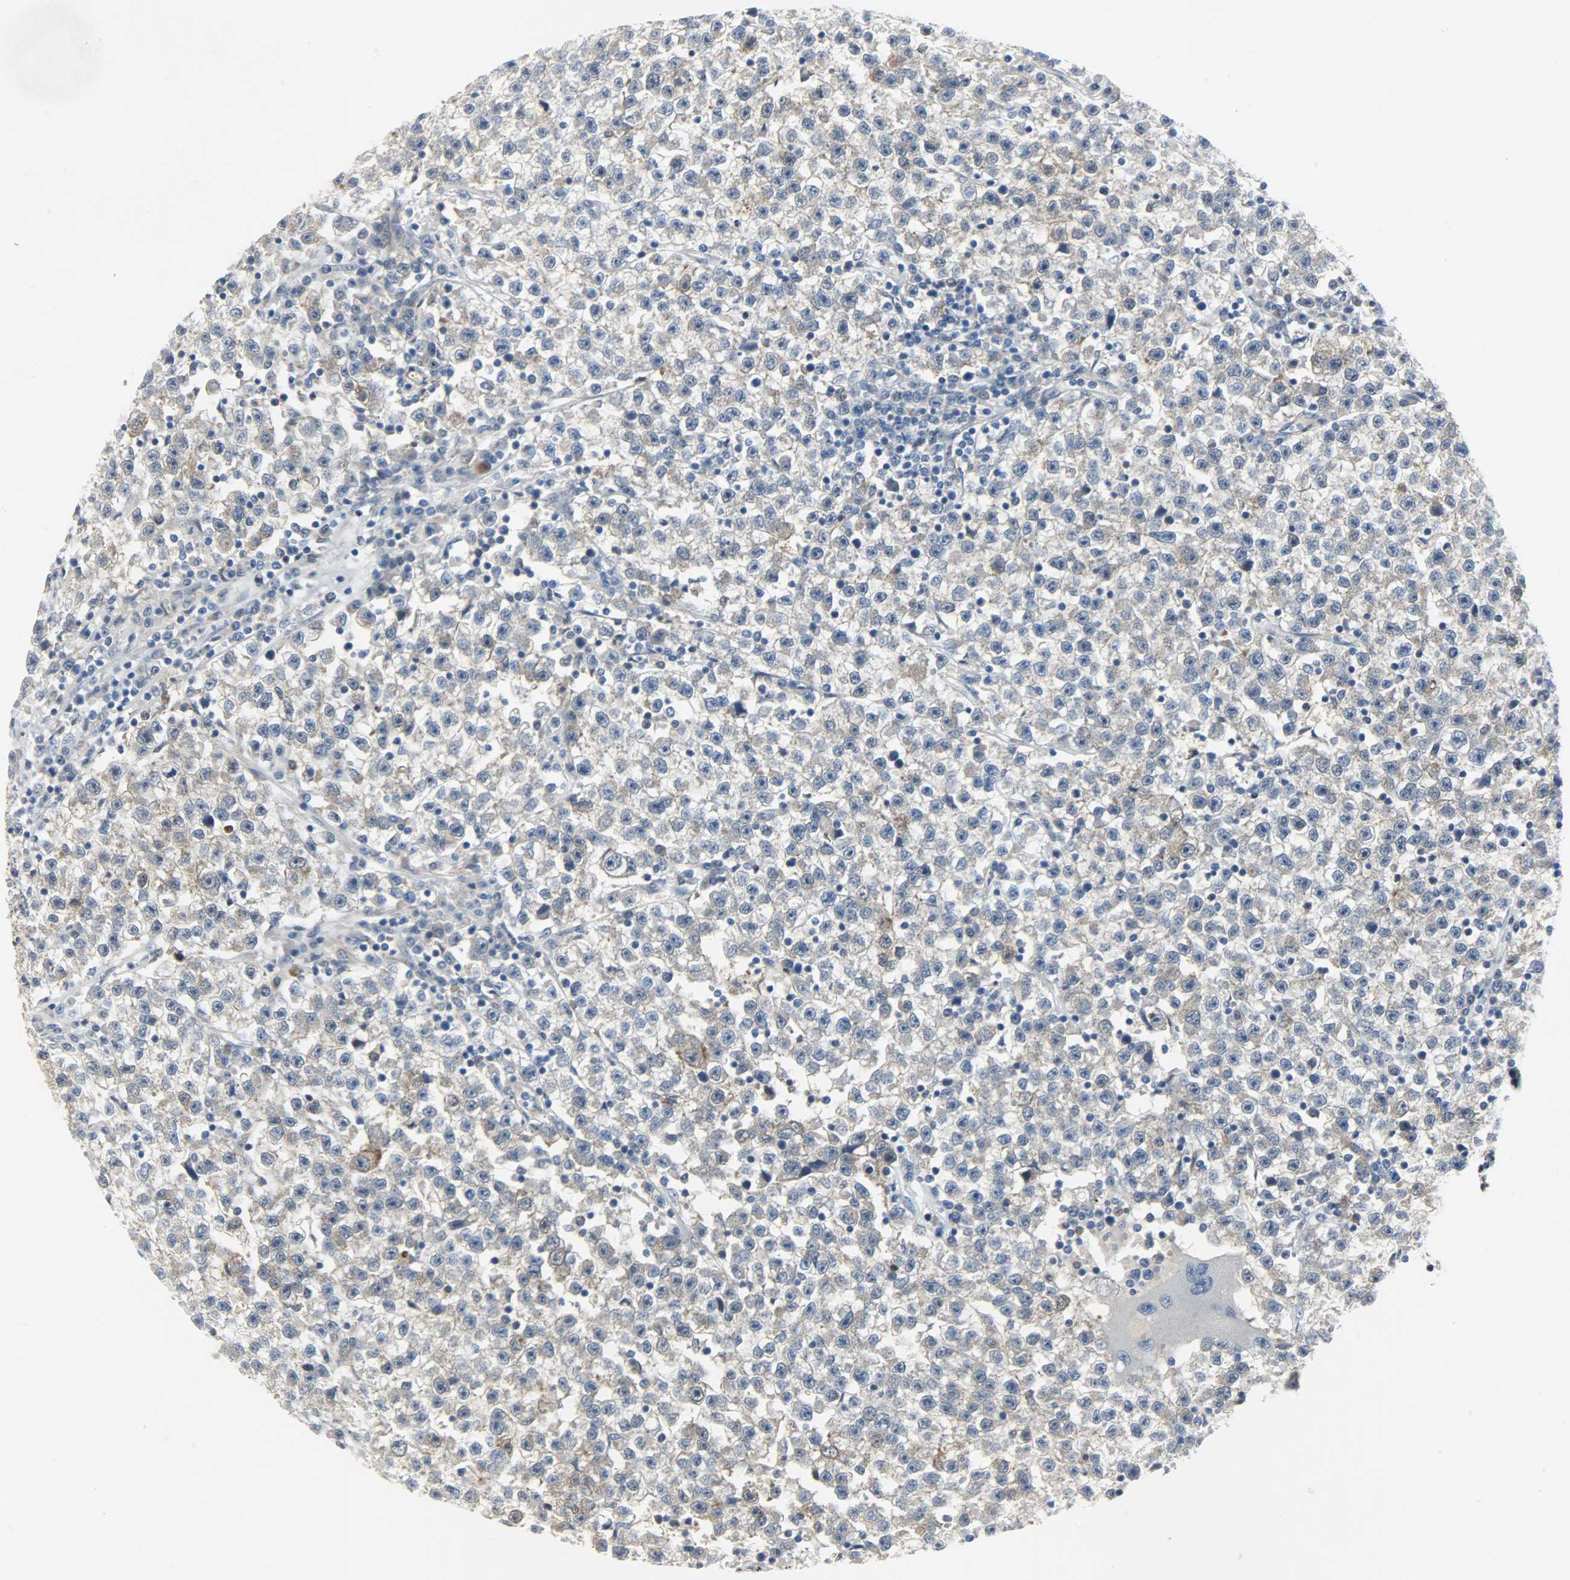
{"staining": {"intensity": "weak", "quantity": "<25%", "location": "cytoplasmic/membranous"}, "tissue": "testis cancer", "cell_type": "Tumor cells", "image_type": "cancer", "snomed": [{"axis": "morphology", "description": "Seminoma, NOS"}, {"axis": "topography", "description": "Testis"}], "caption": "IHC of human testis seminoma exhibits no expression in tumor cells.", "gene": "EIF4EBP1", "patient": {"sex": "male", "age": 22}}